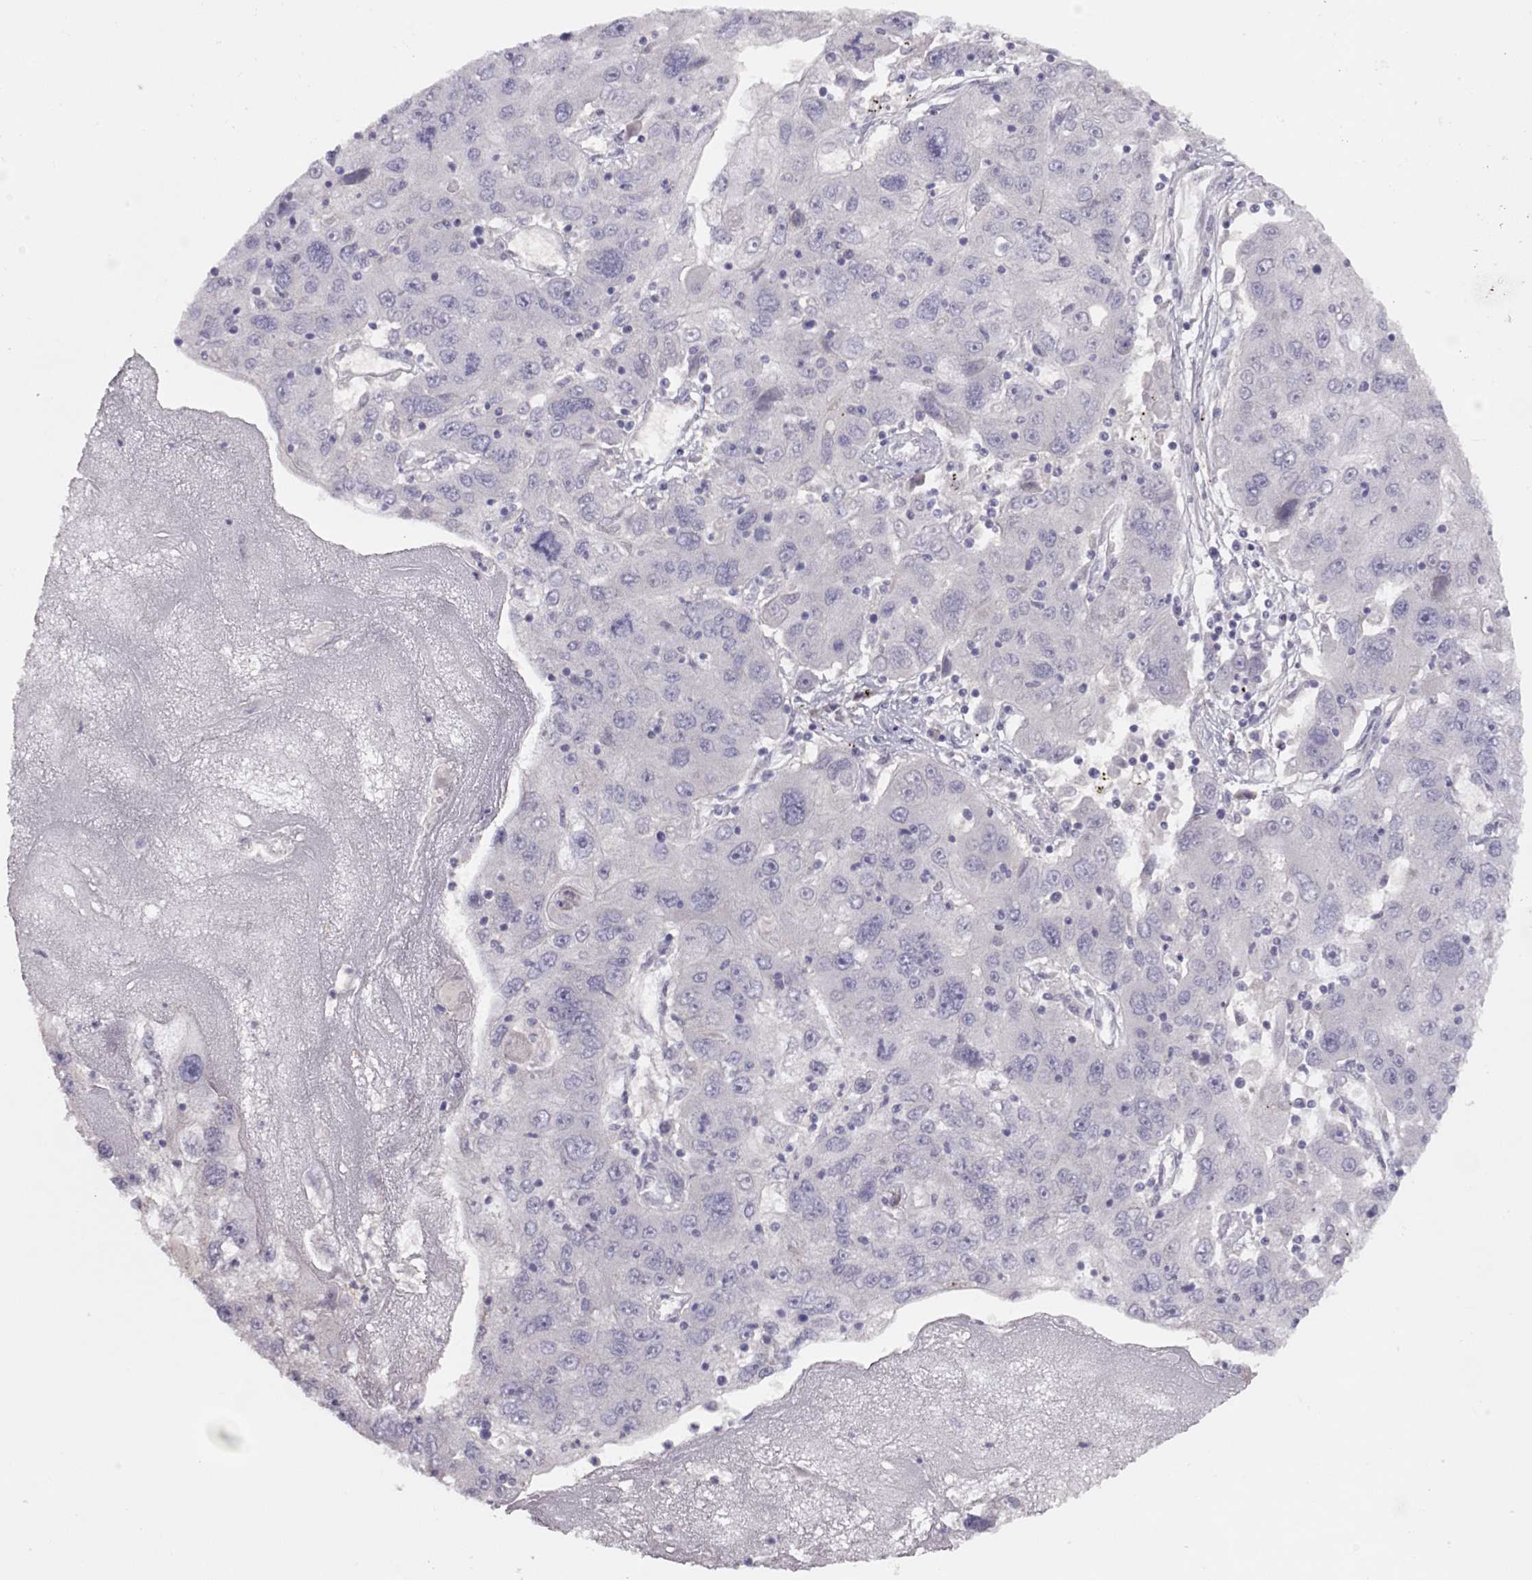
{"staining": {"intensity": "negative", "quantity": "none", "location": "none"}, "tissue": "stomach cancer", "cell_type": "Tumor cells", "image_type": "cancer", "snomed": [{"axis": "morphology", "description": "Adenocarcinoma, NOS"}, {"axis": "topography", "description": "Stomach"}], "caption": "IHC of human stomach adenocarcinoma reveals no expression in tumor cells.", "gene": "RHD", "patient": {"sex": "male", "age": 56}}